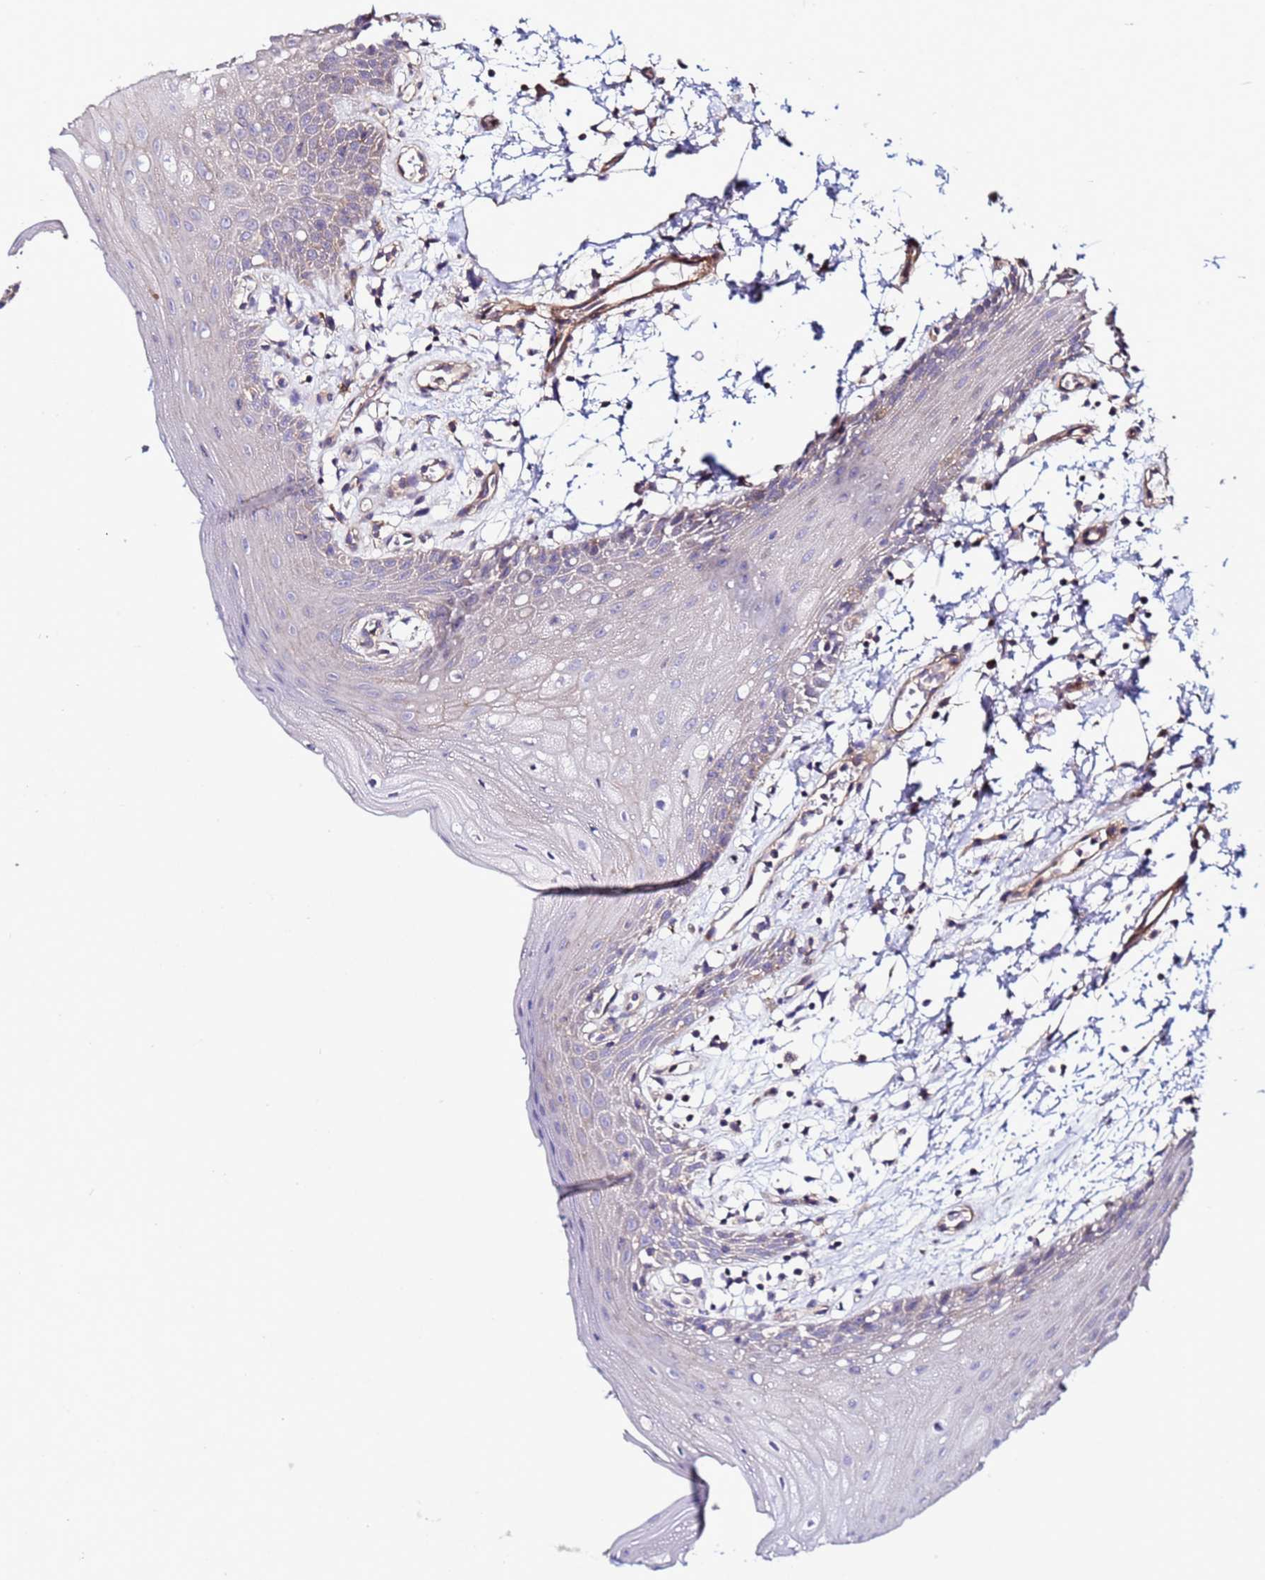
{"staining": {"intensity": "weak", "quantity": "<25%", "location": "cytoplasmic/membranous"}, "tissue": "oral mucosa", "cell_type": "Squamous epithelial cells", "image_type": "normal", "snomed": [{"axis": "morphology", "description": "Normal tissue, NOS"}, {"axis": "topography", "description": "Oral tissue"}, {"axis": "topography", "description": "Tounge, NOS"}], "caption": "Squamous epithelial cells are negative for brown protein staining in normal oral mucosa. (DAB (3,3'-diaminobenzidine) IHC, high magnification).", "gene": "STK38L", "patient": {"sex": "female", "age": 59}}